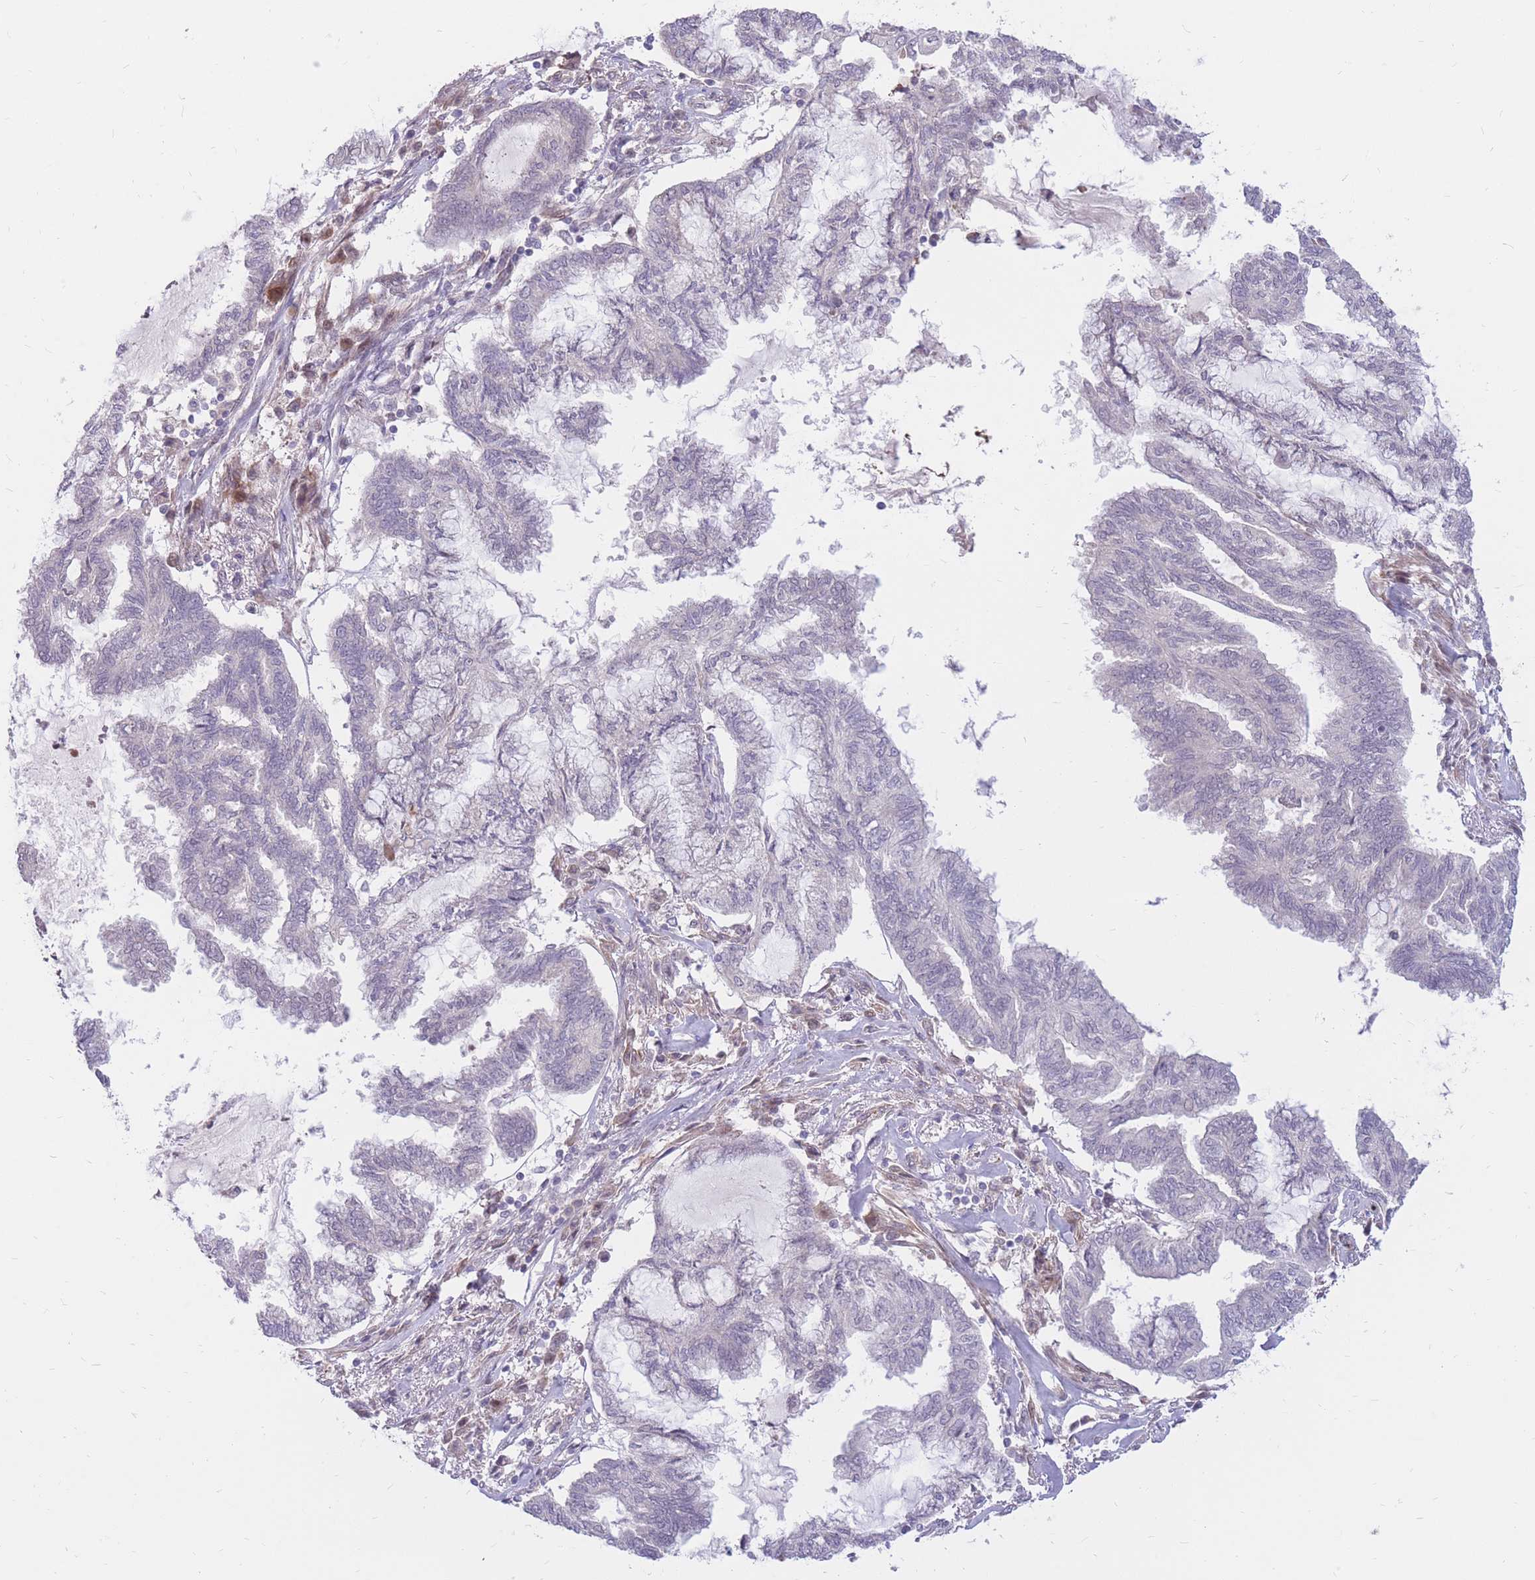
{"staining": {"intensity": "negative", "quantity": "none", "location": "none"}, "tissue": "endometrial cancer", "cell_type": "Tumor cells", "image_type": "cancer", "snomed": [{"axis": "morphology", "description": "Adenocarcinoma, NOS"}, {"axis": "topography", "description": "Endometrium"}], "caption": "This micrograph is of endometrial cancer (adenocarcinoma) stained with immunohistochemistry to label a protein in brown with the nuclei are counter-stained blue. There is no positivity in tumor cells.", "gene": "ERICH6B", "patient": {"sex": "female", "age": 86}}